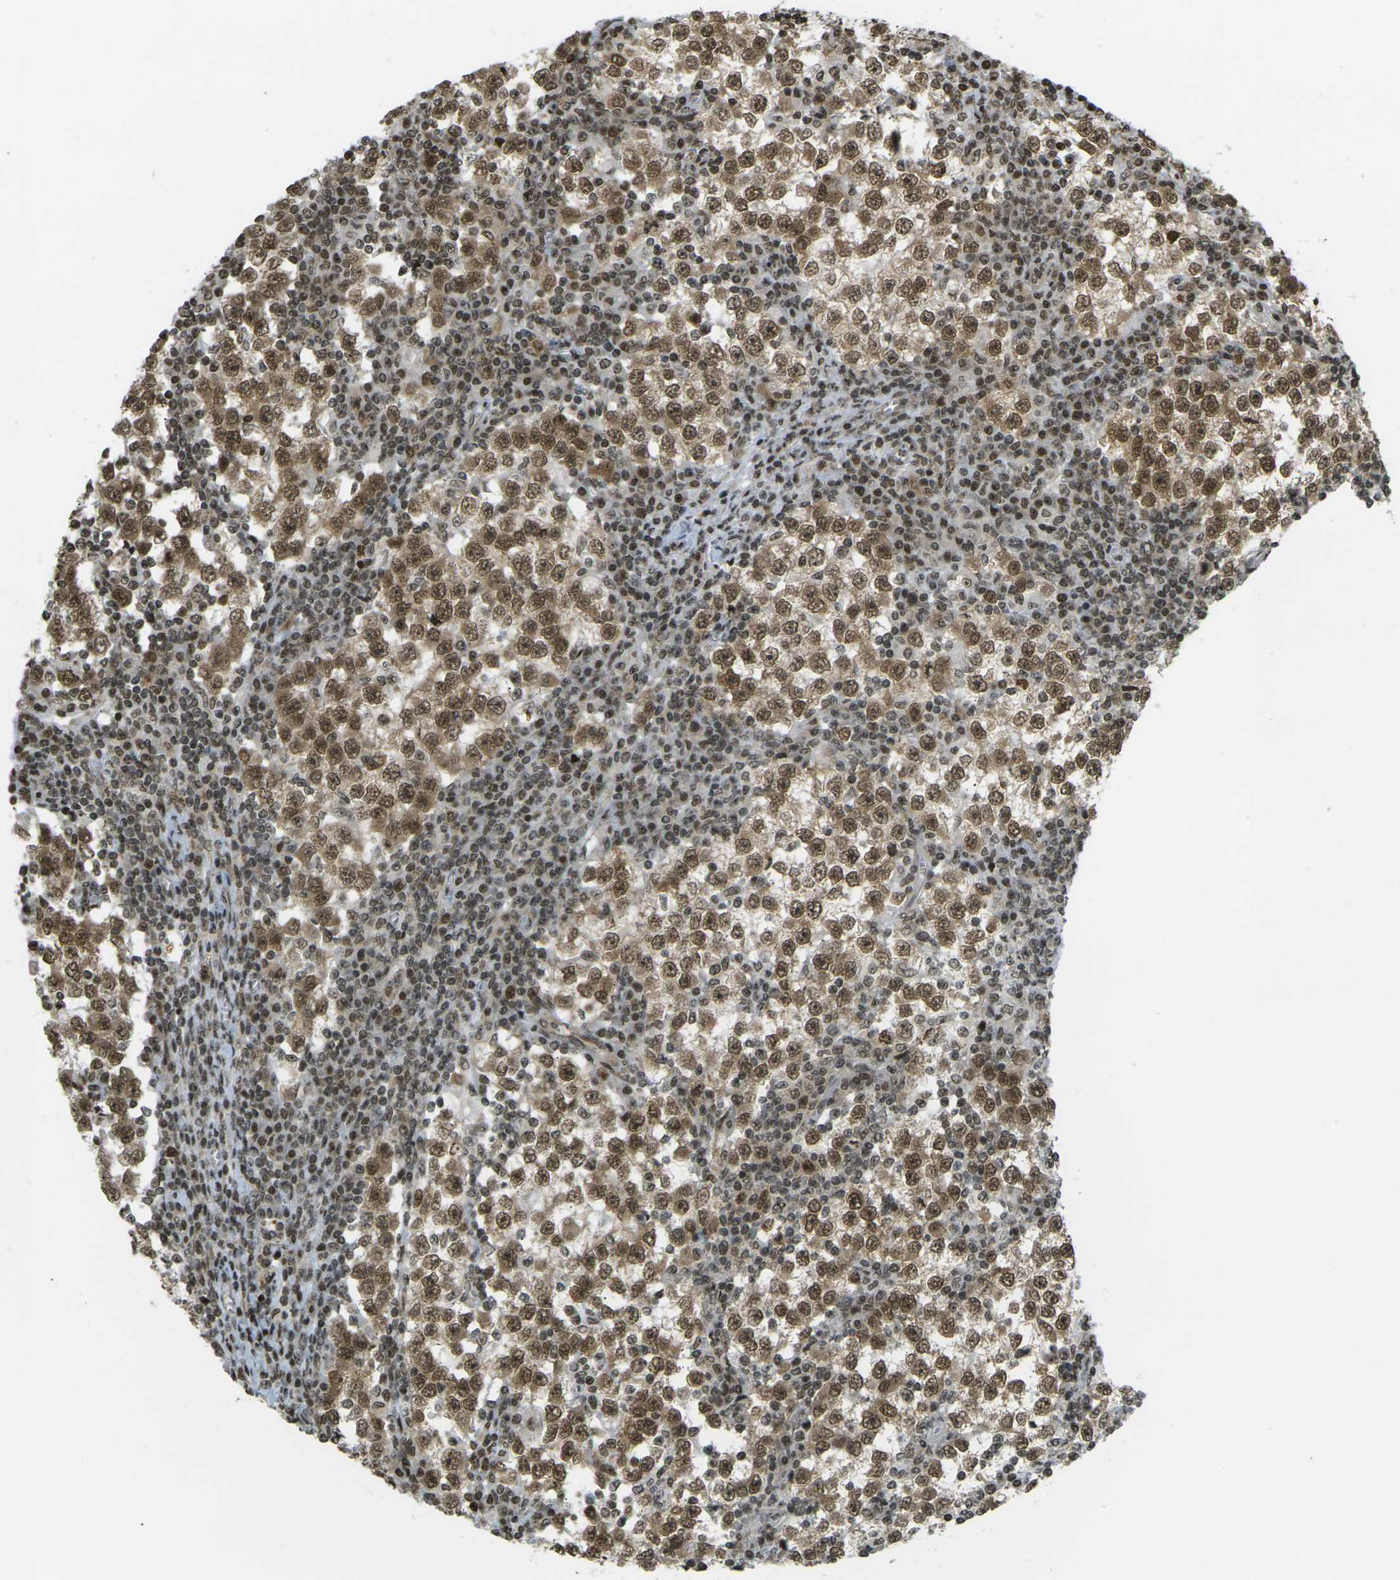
{"staining": {"intensity": "moderate", "quantity": ">75%", "location": "cytoplasmic/membranous,nuclear"}, "tissue": "testis cancer", "cell_type": "Tumor cells", "image_type": "cancer", "snomed": [{"axis": "morphology", "description": "Seminoma, NOS"}, {"axis": "topography", "description": "Testis"}], "caption": "An image of human testis seminoma stained for a protein demonstrates moderate cytoplasmic/membranous and nuclear brown staining in tumor cells. Immunohistochemistry (ihc) stains the protein of interest in brown and the nuclei are stained blue.", "gene": "RUVBL2", "patient": {"sex": "male", "age": 65}}